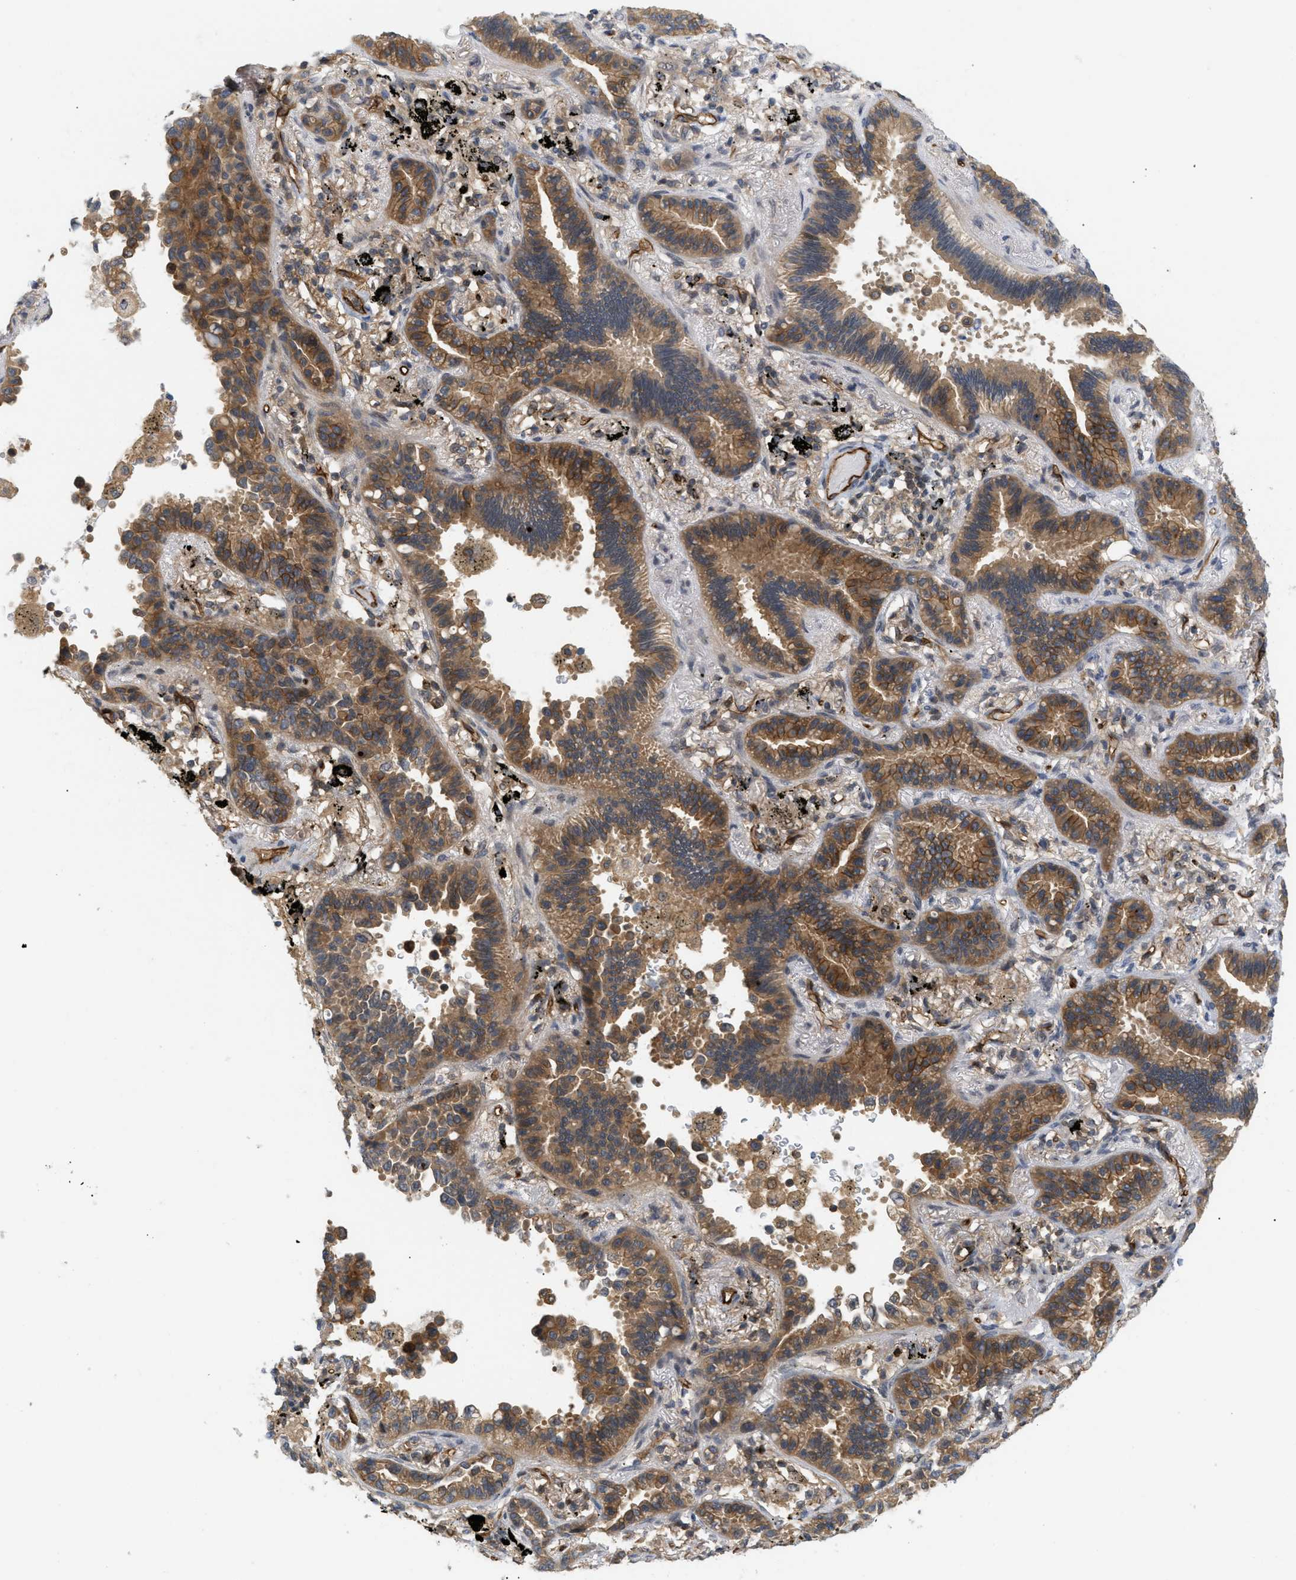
{"staining": {"intensity": "strong", "quantity": "25%-75%", "location": "cytoplasmic/membranous"}, "tissue": "lung cancer", "cell_type": "Tumor cells", "image_type": "cancer", "snomed": [{"axis": "morphology", "description": "Normal tissue, NOS"}, {"axis": "morphology", "description": "Adenocarcinoma, NOS"}, {"axis": "topography", "description": "Lung"}], "caption": "Approximately 25%-75% of tumor cells in lung adenocarcinoma display strong cytoplasmic/membranous protein staining as visualized by brown immunohistochemical staining.", "gene": "PALMD", "patient": {"sex": "male", "age": 59}}